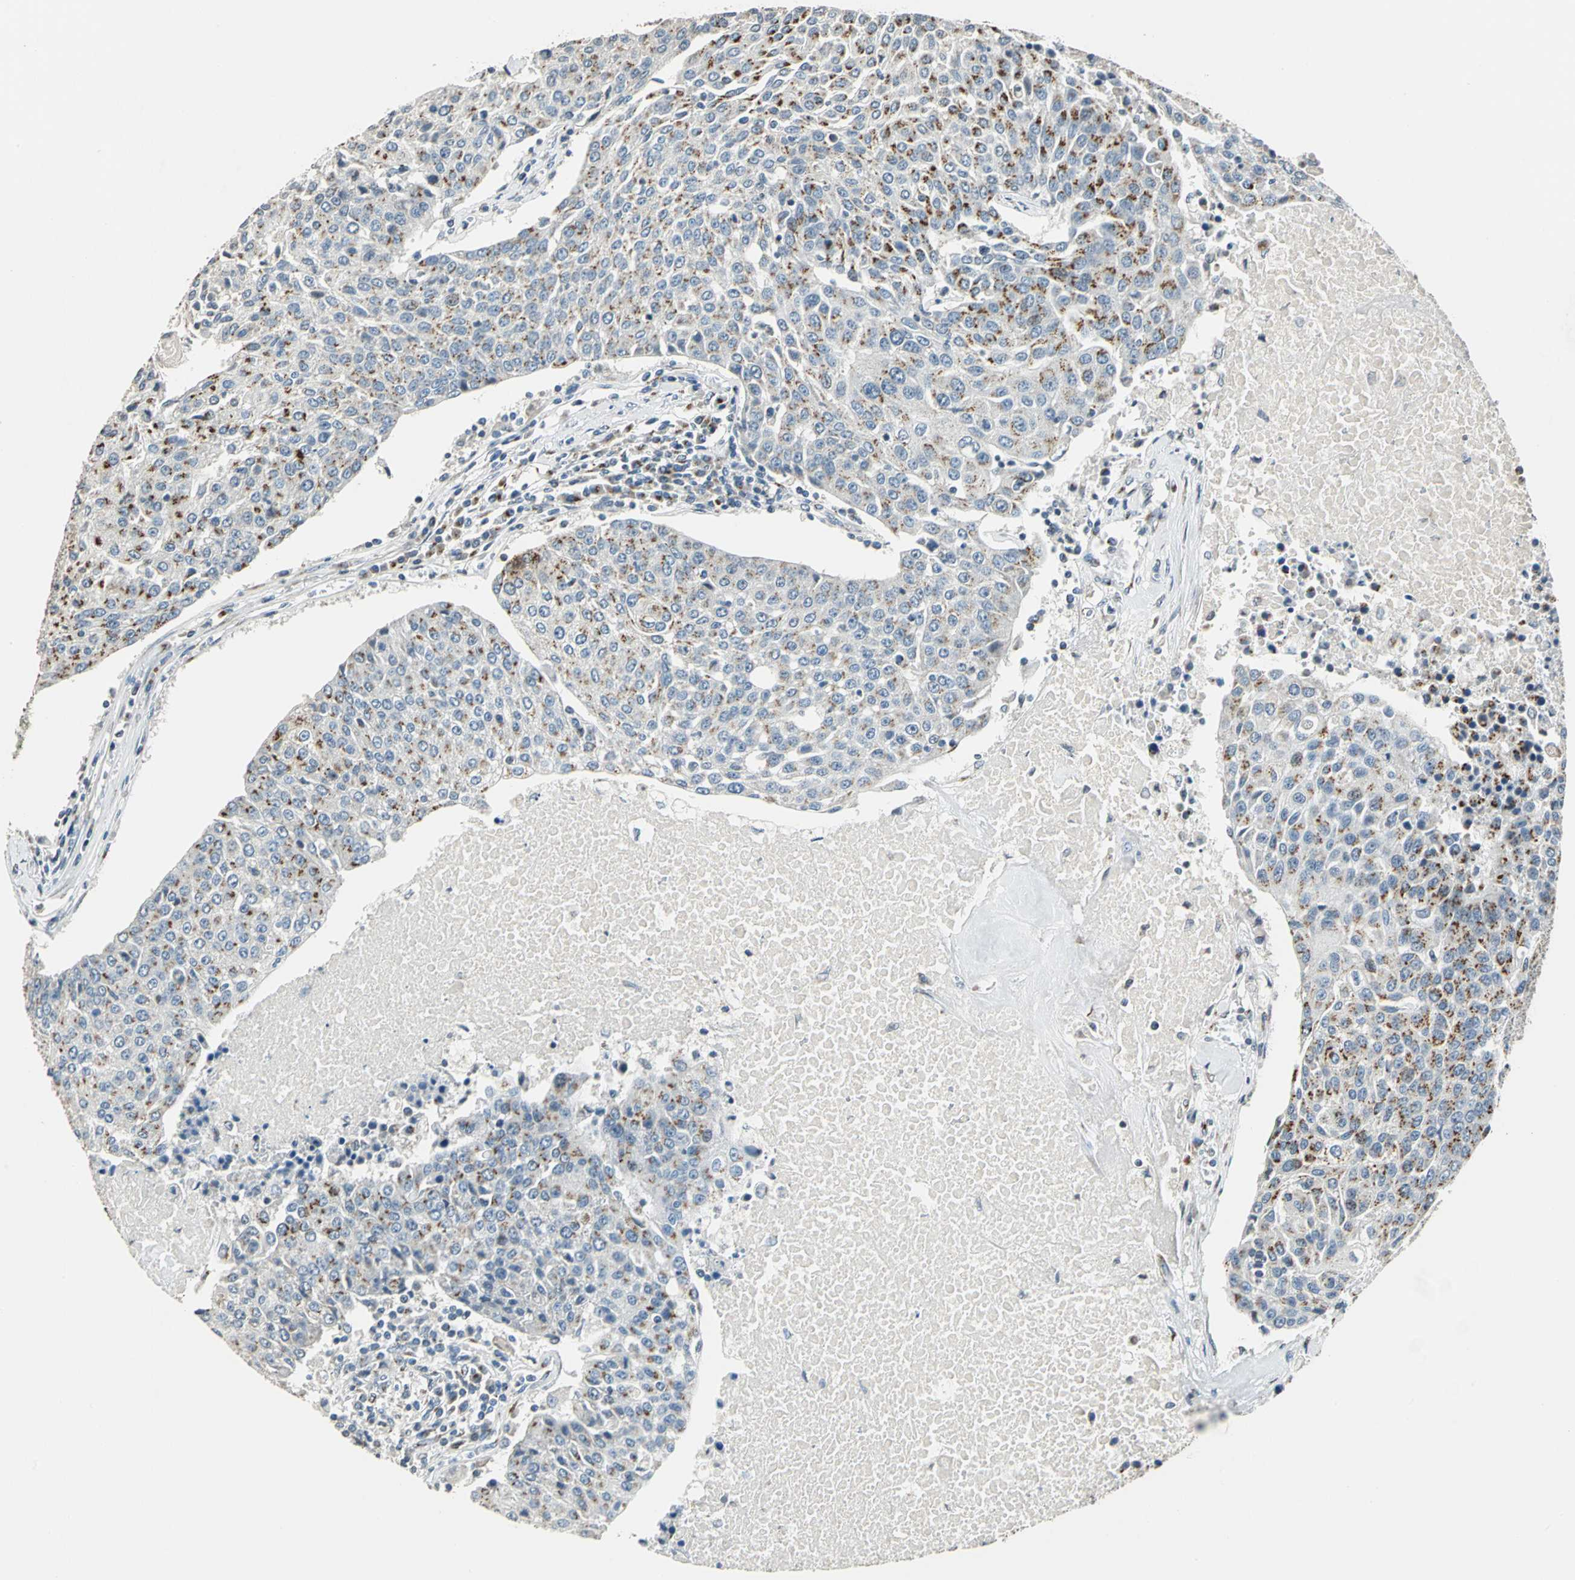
{"staining": {"intensity": "weak", "quantity": "25%-75%", "location": "cytoplasmic/membranous"}, "tissue": "urothelial cancer", "cell_type": "Tumor cells", "image_type": "cancer", "snomed": [{"axis": "morphology", "description": "Urothelial carcinoma, High grade"}, {"axis": "topography", "description": "Urinary bladder"}], "caption": "An image of urothelial cancer stained for a protein exhibits weak cytoplasmic/membranous brown staining in tumor cells.", "gene": "TMEM115", "patient": {"sex": "female", "age": 85}}